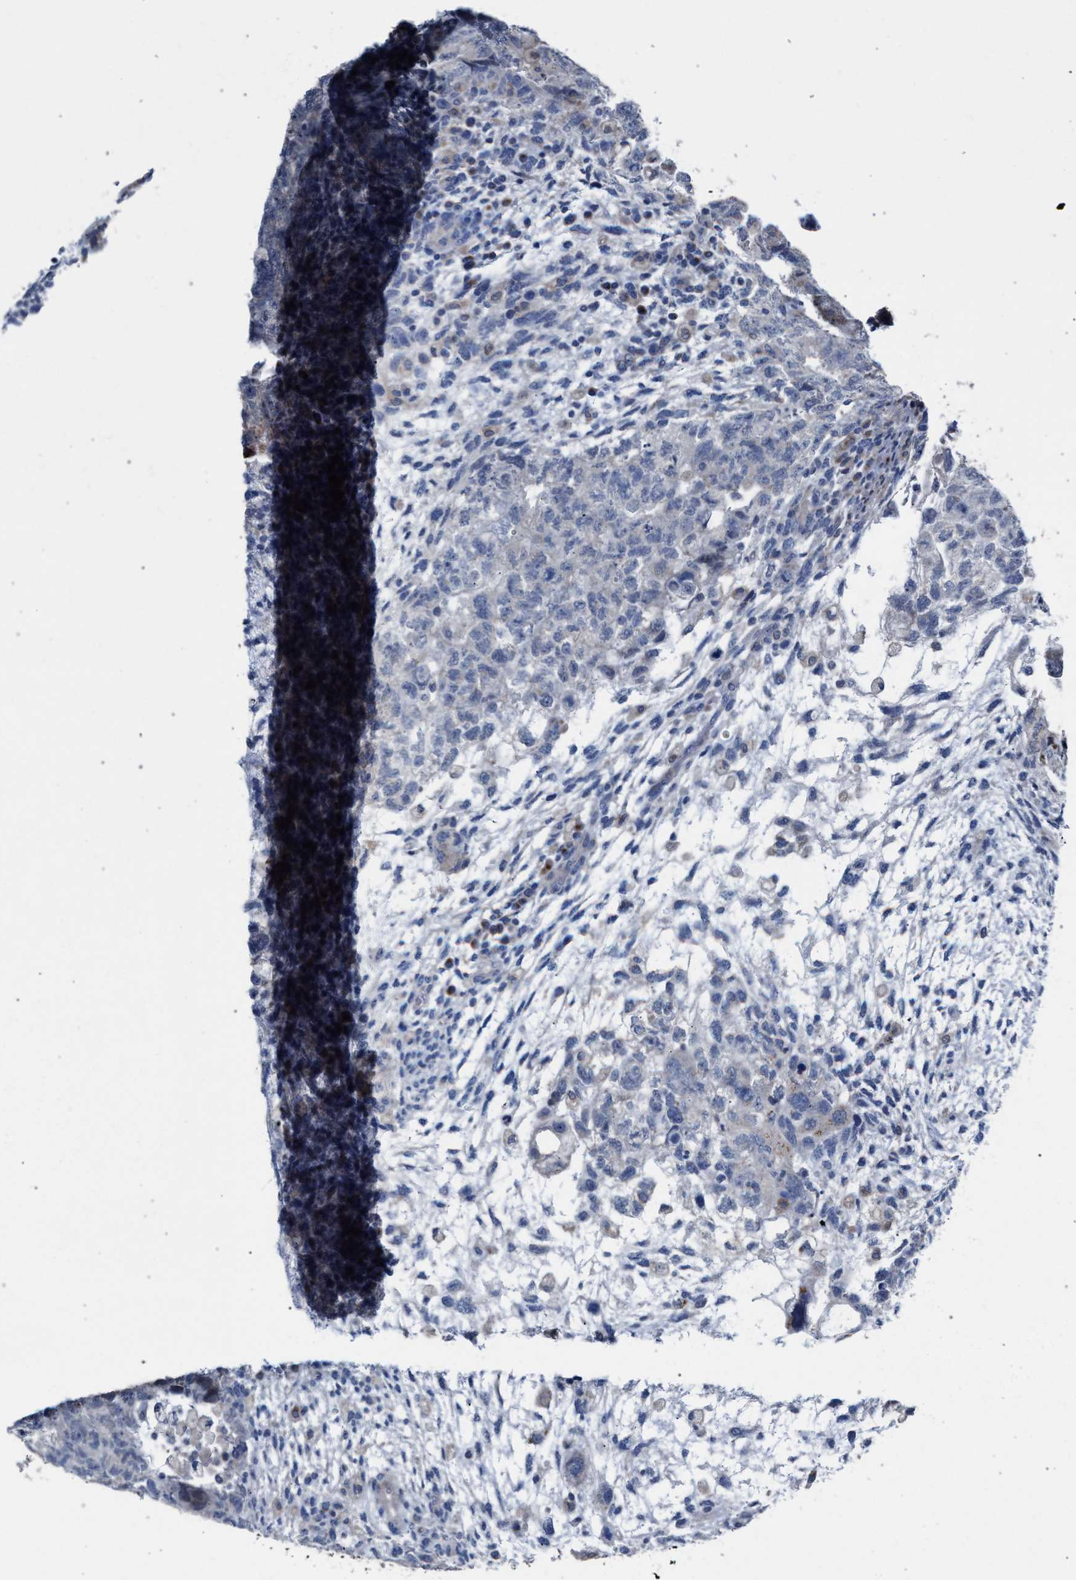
{"staining": {"intensity": "negative", "quantity": "none", "location": "none"}, "tissue": "testis cancer", "cell_type": "Tumor cells", "image_type": "cancer", "snomed": [{"axis": "morphology", "description": "Carcinoma, Embryonal, NOS"}, {"axis": "topography", "description": "Testis"}], "caption": "Testis cancer stained for a protein using immunohistochemistry (IHC) shows no expression tumor cells.", "gene": "RNF135", "patient": {"sex": "male", "age": 36}}